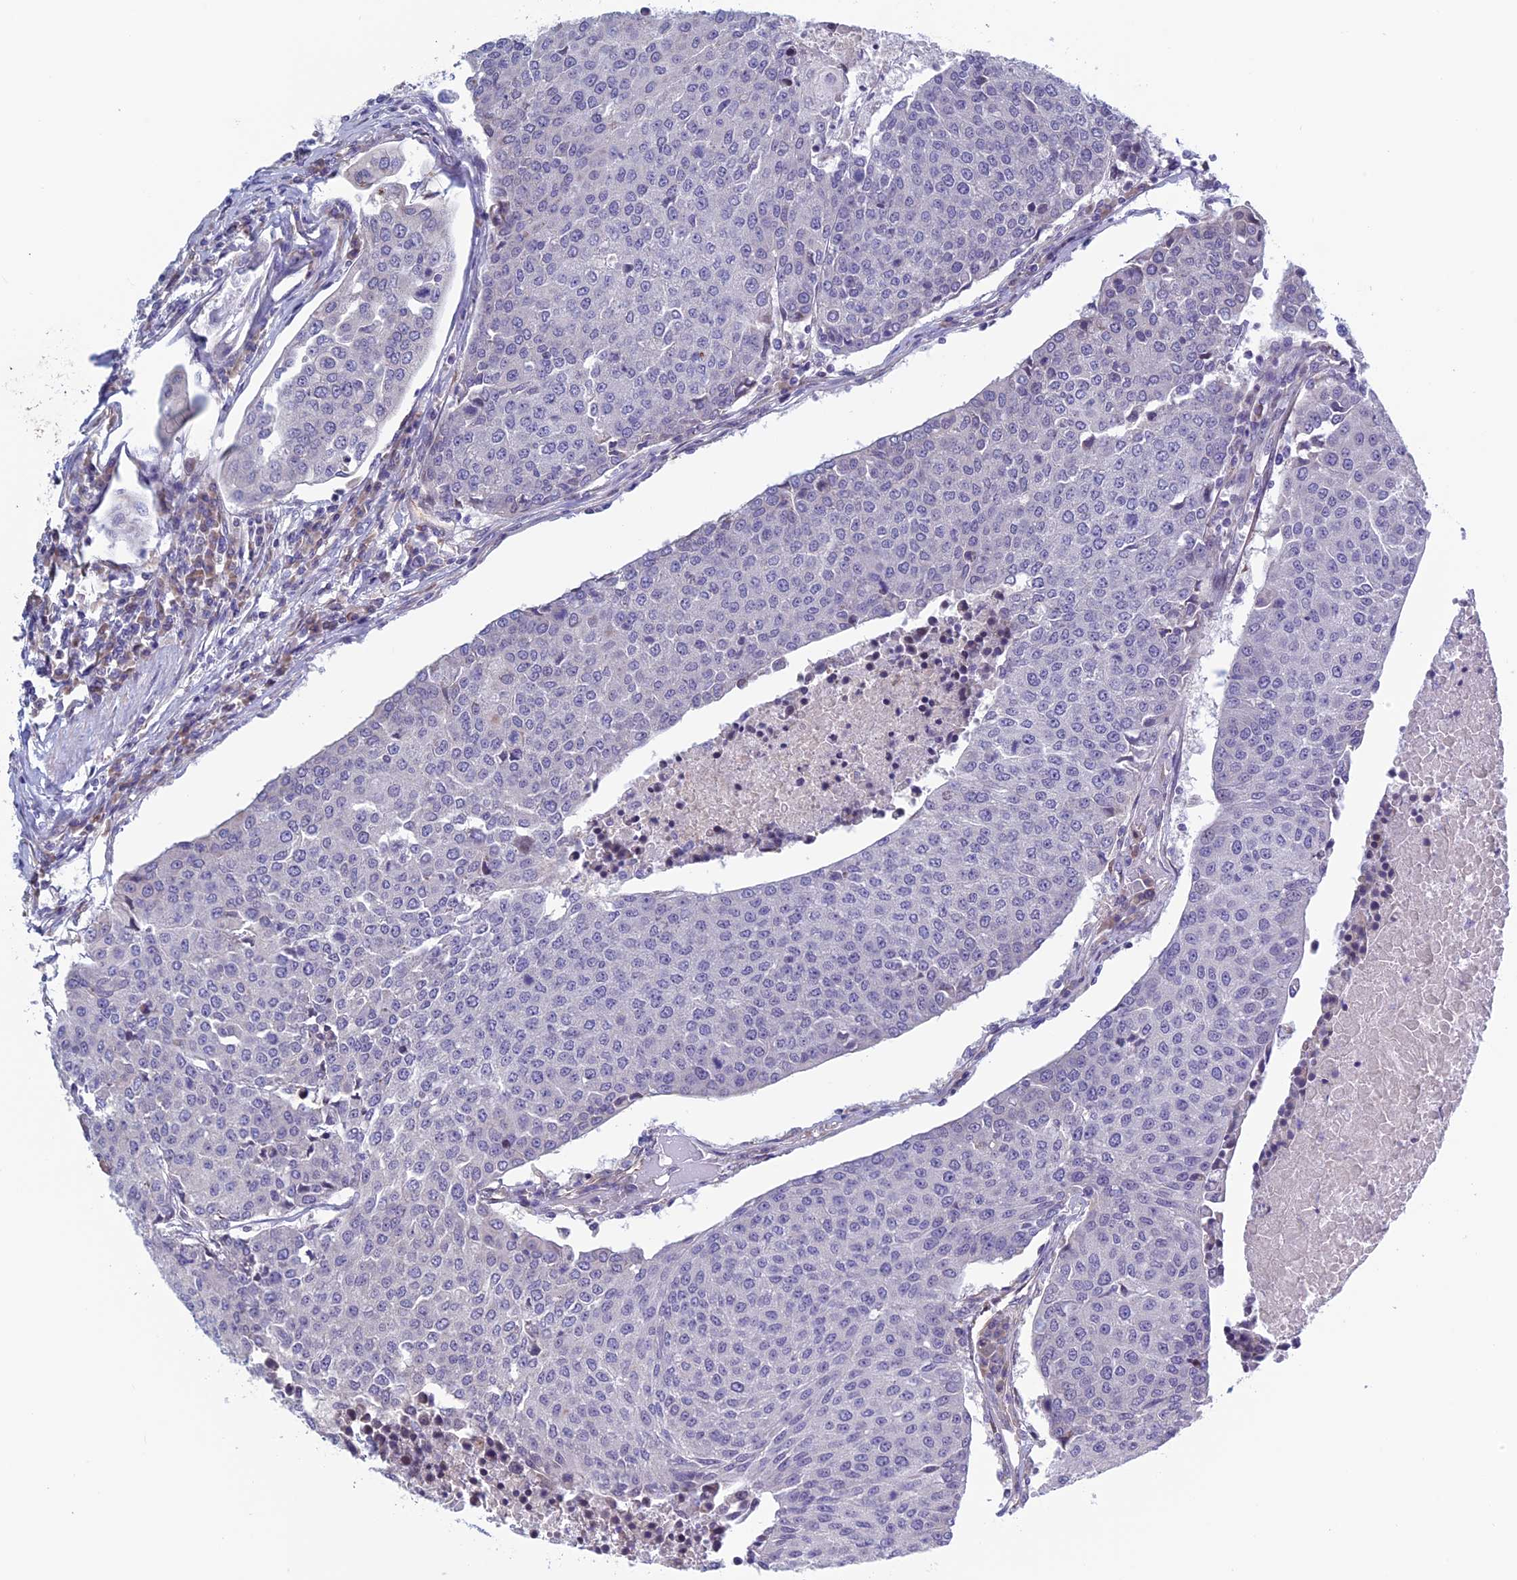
{"staining": {"intensity": "negative", "quantity": "none", "location": "none"}, "tissue": "urothelial cancer", "cell_type": "Tumor cells", "image_type": "cancer", "snomed": [{"axis": "morphology", "description": "Urothelial carcinoma, High grade"}, {"axis": "topography", "description": "Urinary bladder"}], "caption": "Tumor cells show no significant staining in urothelial cancer. (Immunohistochemistry, brightfield microscopy, high magnification).", "gene": "BCL2L10", "patient": {"sex": "female", "age": 85}}